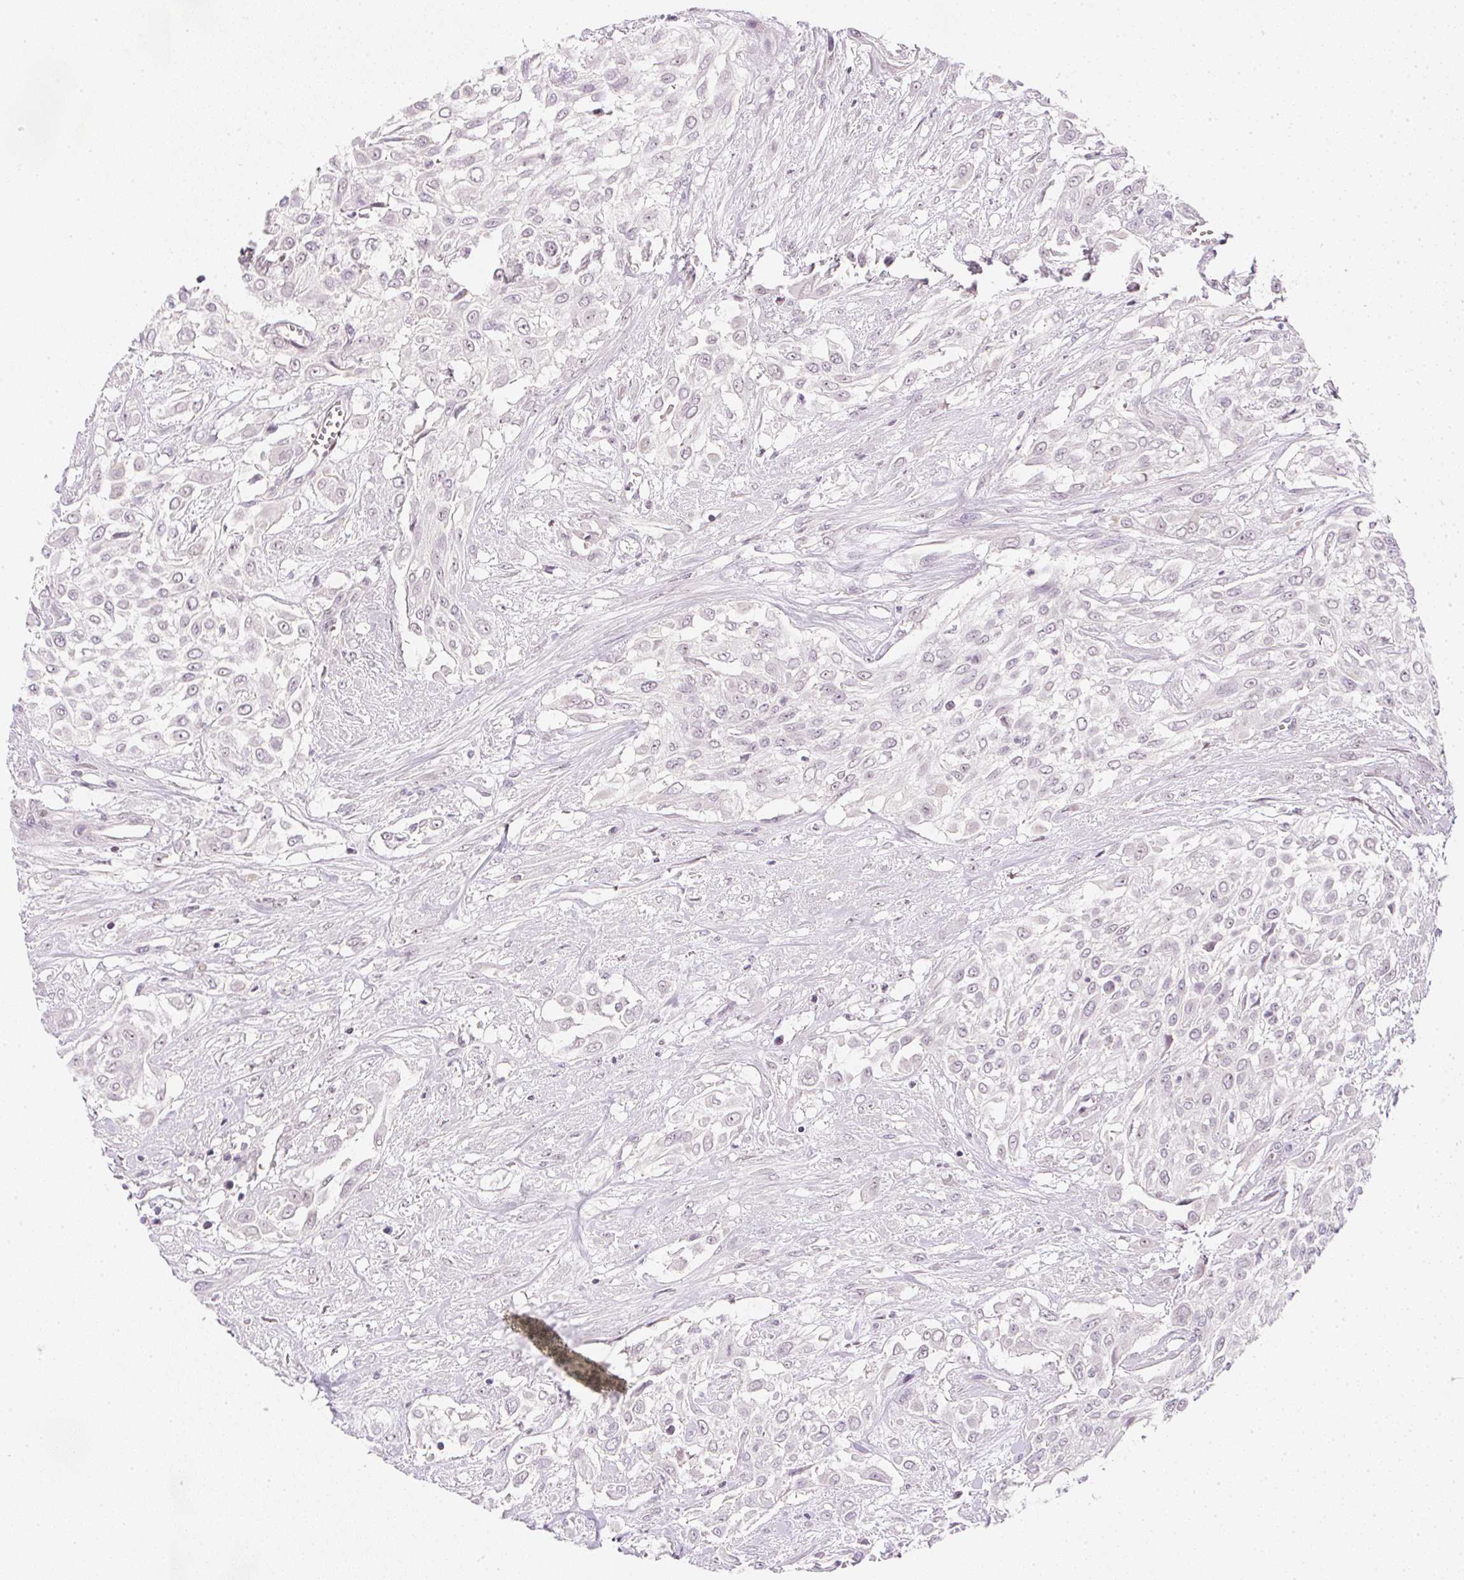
{"staining": {"intensity": "weak", "quantity": "<25%", "location": "nuclear"}, "tissue": "urothelial cancer", "cell_type": "Tumor cells", "image_type": "cancer", "snomed": [{"axis": "morphology", "description": "Urothelial carcinoma, High grade"}, {"axis": "topography", "description": "Urinary bladder"}], "caption": "IHC image of human urothelial cancer stained for a protein (brown), which exhibits no positivity in tumor cells.", "gene": "DPPA4", "patient": {"sex": "male", "age": 57}}